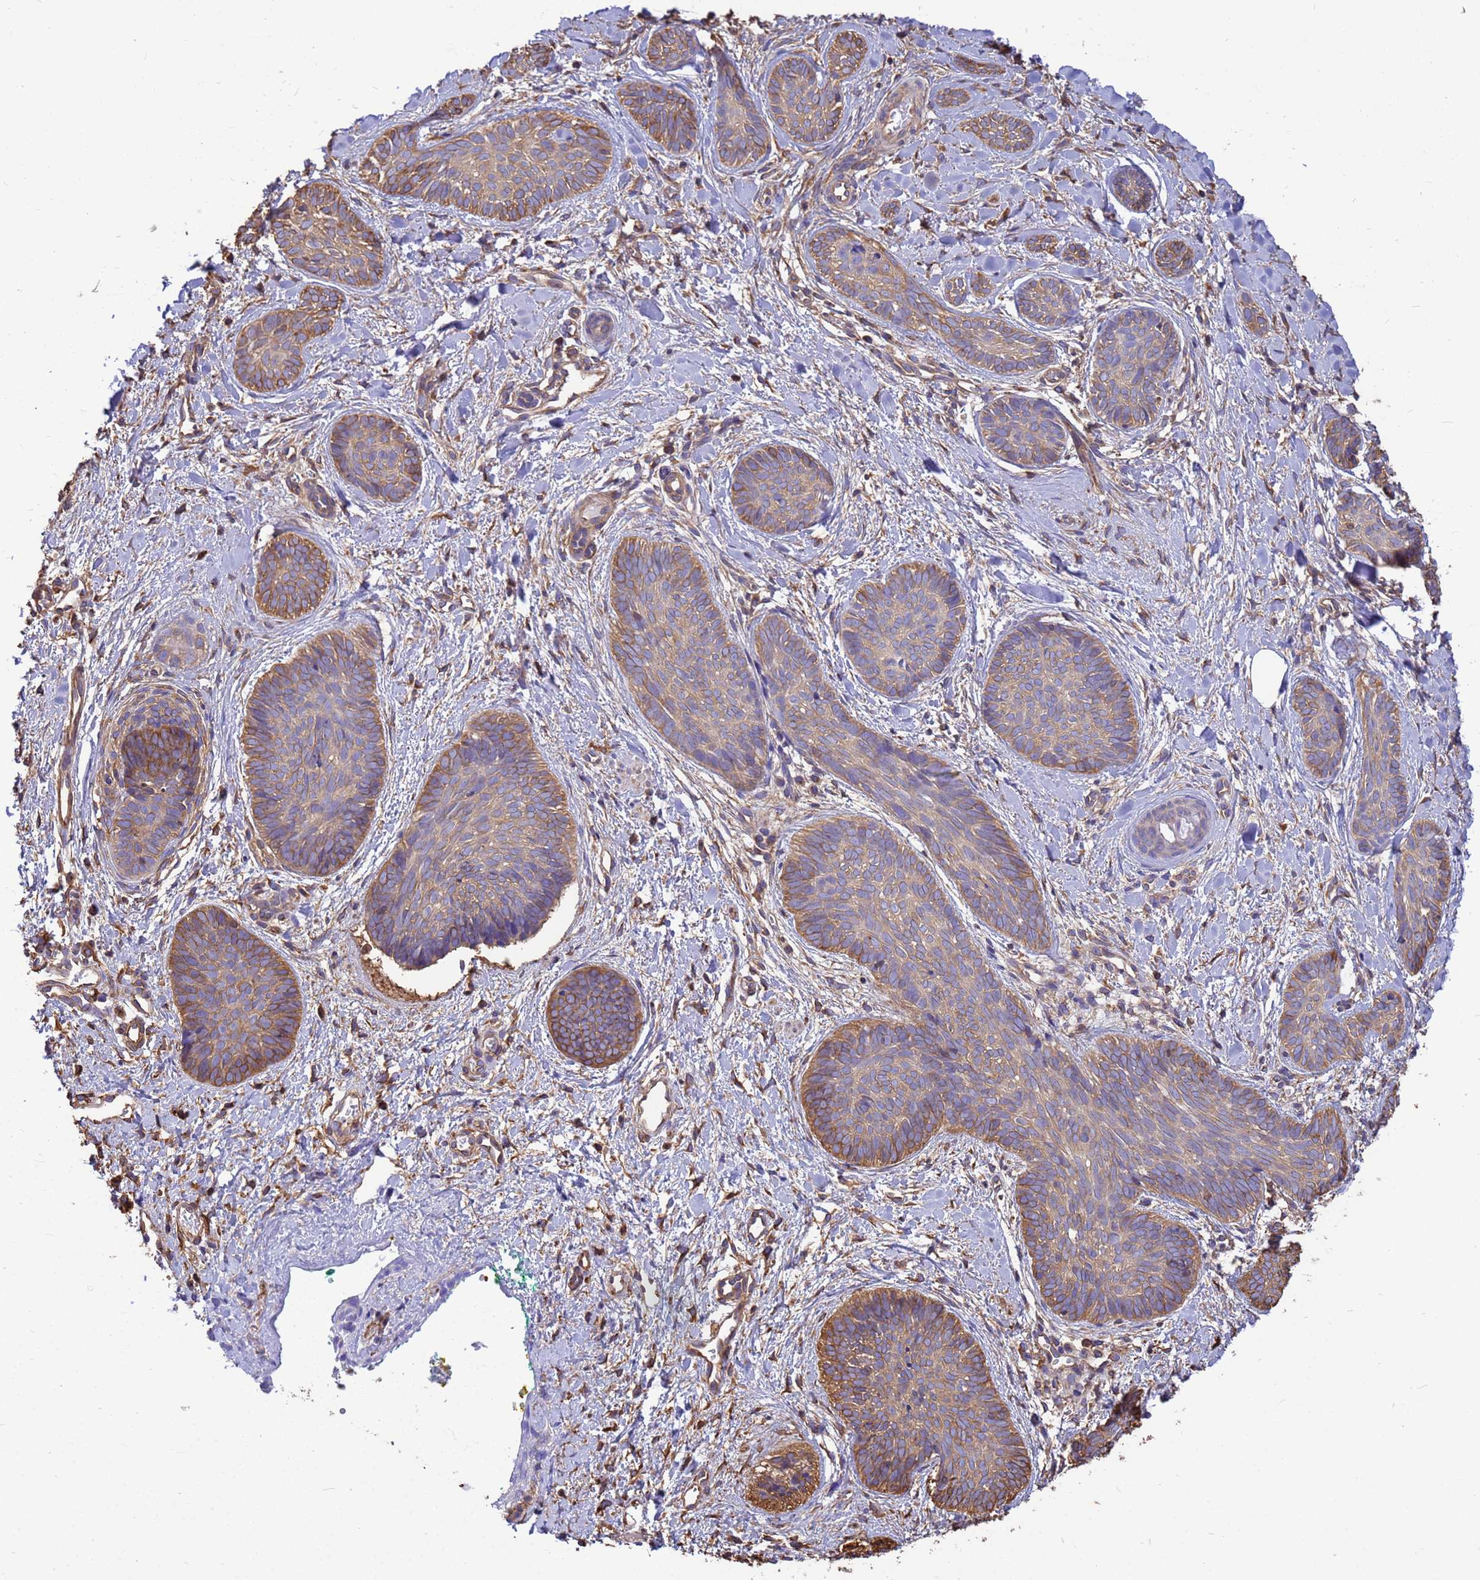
{"staining": {"intensity": "moderate", "quantity": "25%-75%", "location": "cytoplasmic/membranous"}, "tissue": "skin cancer", "cell_type": "Tumor cells", "image_type": "cancer", "snomed": [{"axis": "morphology", "description": "Basal cell carcinoma"}, {"axis": "topography", "description": "Skin"}], "caption": "Moderate cytoplasmic/membranous positivity is appreciated in approximately 25%-75% of tumor cells in skin cancer. (DAB (3,3'-diaminobenzidine) IHC, brown staining for protein, blue staining for nuclei).", "gene": "TUBB1", "patient": {"sex": "female", "age": 81}}